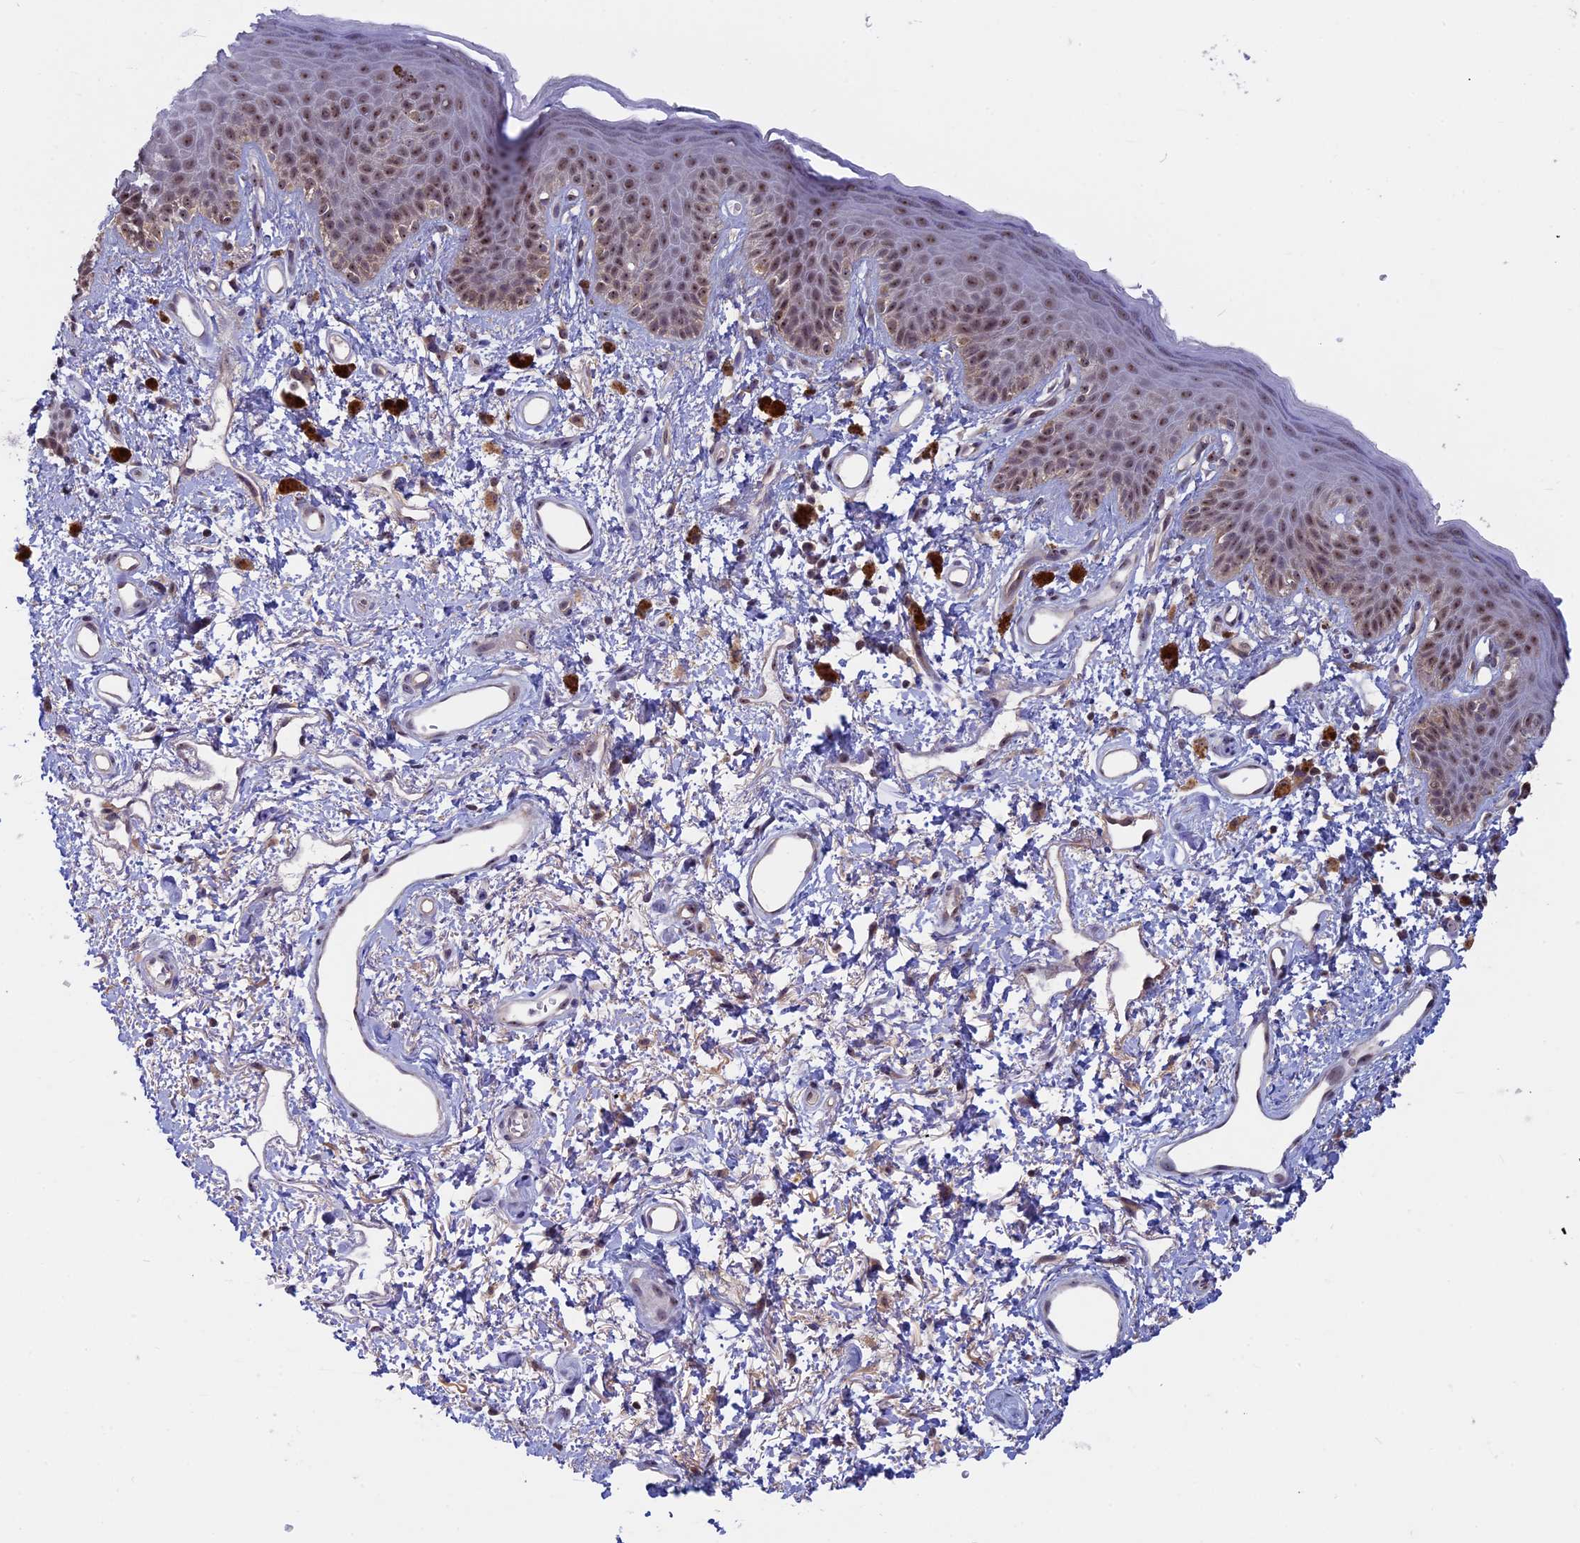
{"staining": {"intensity": "moderate", "quantity": ">75%", "location": "nuclear"}, "tissue": "skin", "cell_type": "Epidermal cells", "image_type": "normal", "snomed": [{"axis": "morphology", "description": "Normal tissue, NOS"}, {"axis": "topography", "description": "Anal"}], "caption": "Protein staining of benign skin reveals moderate nuclear positivity in about >75% of epidermal cells.", "gene": "SPIRE1", "patient": {"sex": "female", "age": 46}}